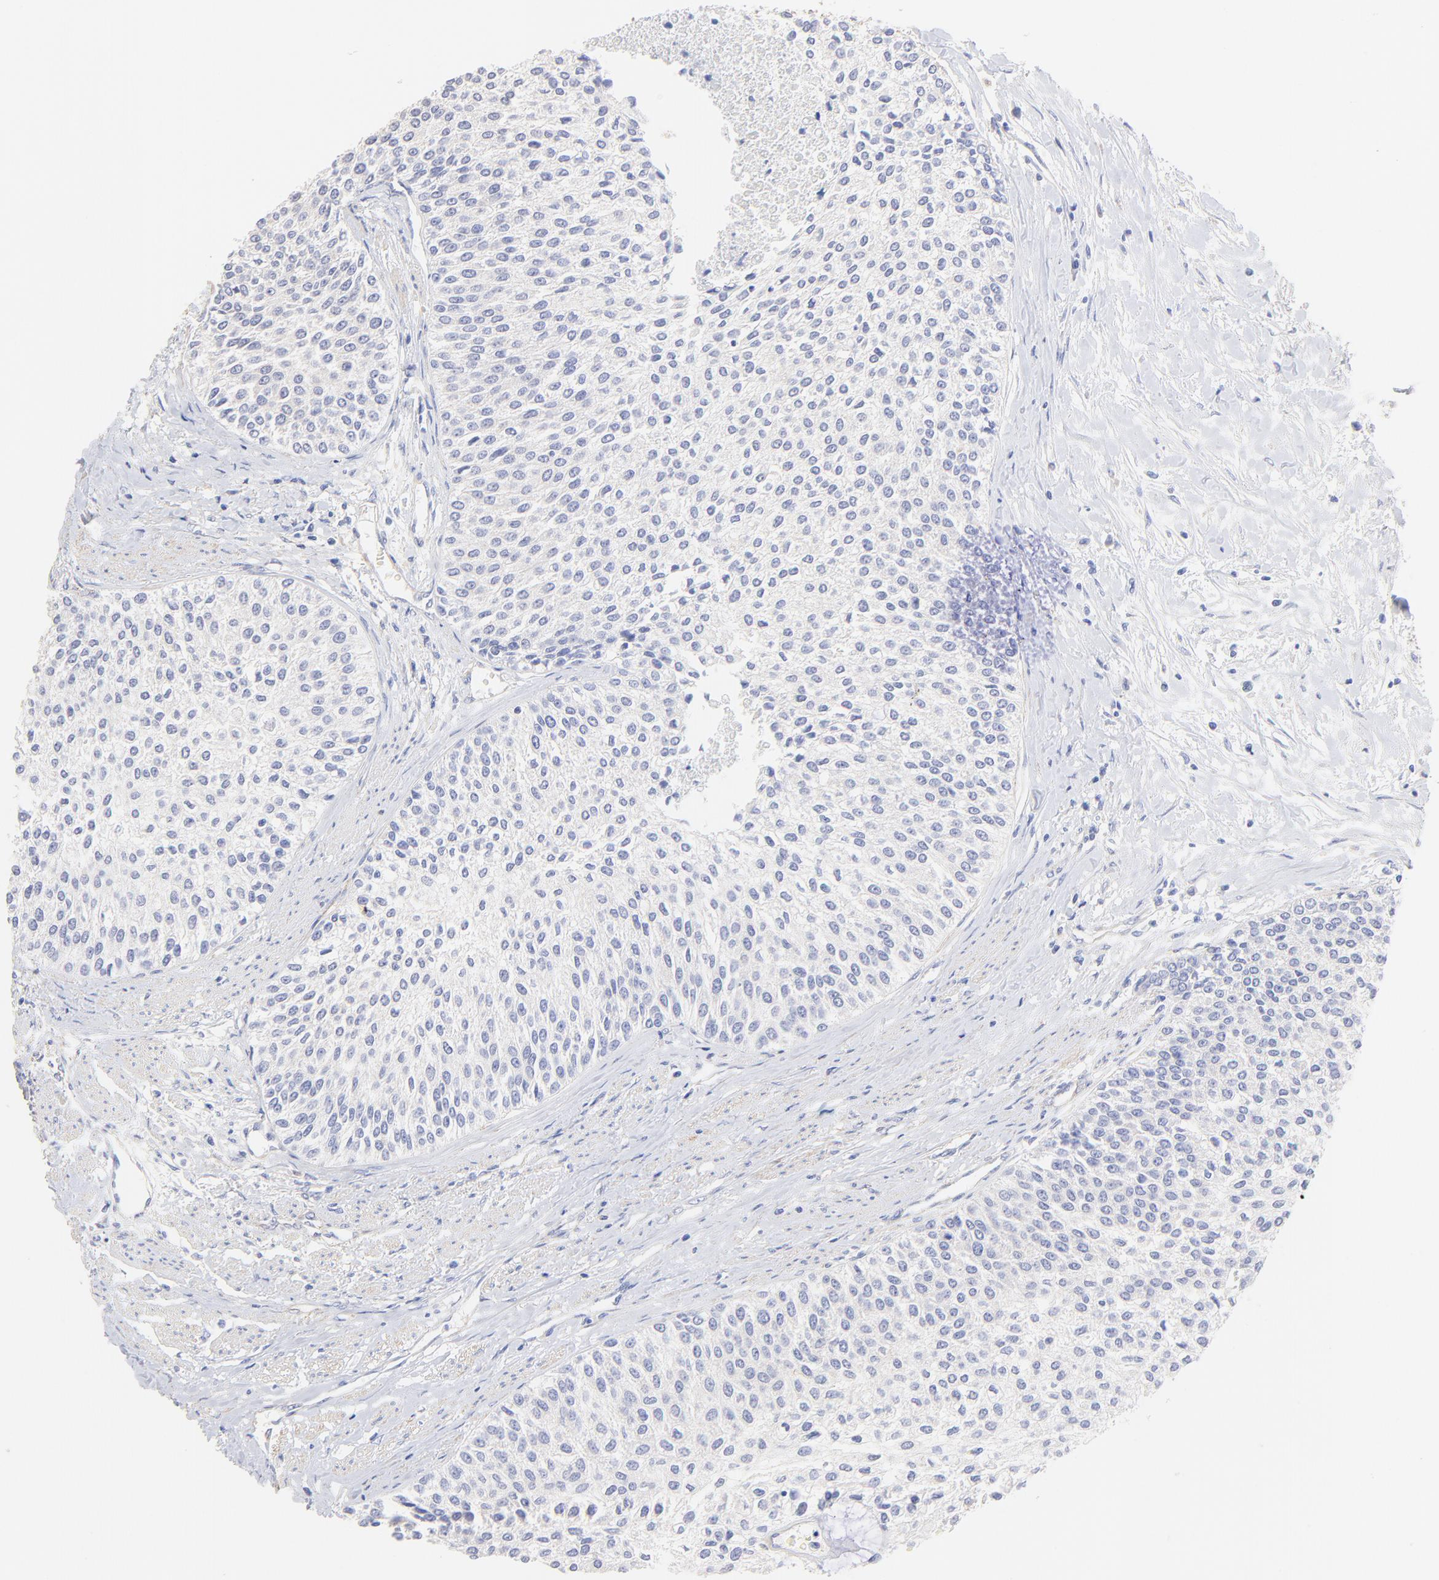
{"staining": {"intensity": "negative", "quantity": "none", "location": "none"}, "tissue": "urothelial cancer", "cell_type": "Tumor cells", "image_type": "cancer", "snomed": [{"axis": "morphology", "description": "Urothelial carcinoma, Low grade"}, {"axis": "topography", "description": "Urinary bladder"}], "caption": "Urothelial cancer was stained to show a protein in brown. There is no significant staining in tumor cells. The staining is performed using DAB brown chromogen with nuclei counter-stained in using hematoxylin.", "gene": "ACTRT1", "patient": {"sex": "female", "age": 73}}